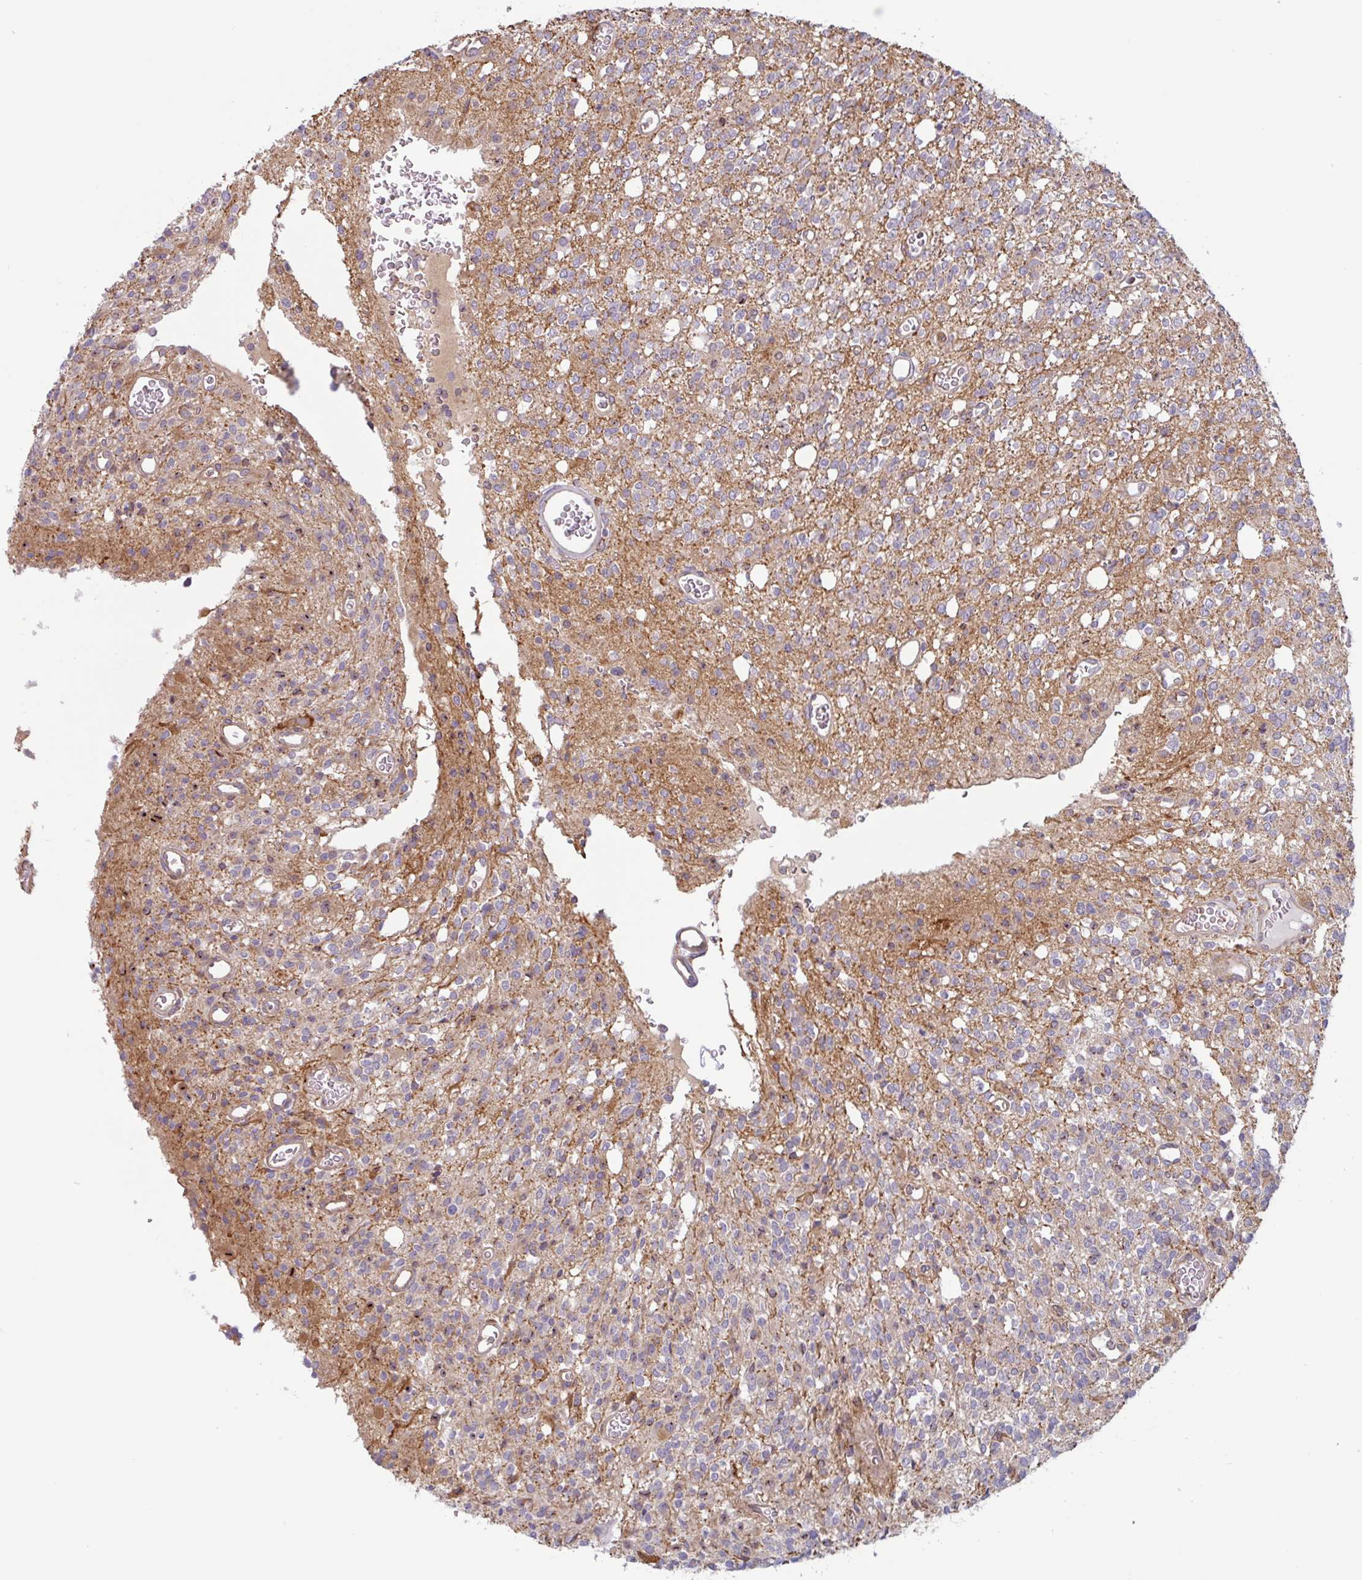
{"staining": {"intensity": "weak", "quantity": "25%-75%", "location": "cytoplasmic/membranous"}, "tissue": "glioma", "cell_type": "Tumor cells", "image_type": "cancer", "snomed": [{"axis": "morphology", "description": "Glioma, malignant, High grade"}, {"axis": "topography", "description": "Brain"}], "caption": "Glioma stained with DAB (3,3'-diaminobenzidine) immunohistochemistry reveals low levels of weak cytoplasmic/membranous positivity in approximately 25%-75% of tumor cells. The protein is stained brown, and the nuclei are stained in blue (DAB IHC with brightfield microscopy, high magnification).", "gene": "RIT1", "patient": {"sex": "male", "age": 34}}